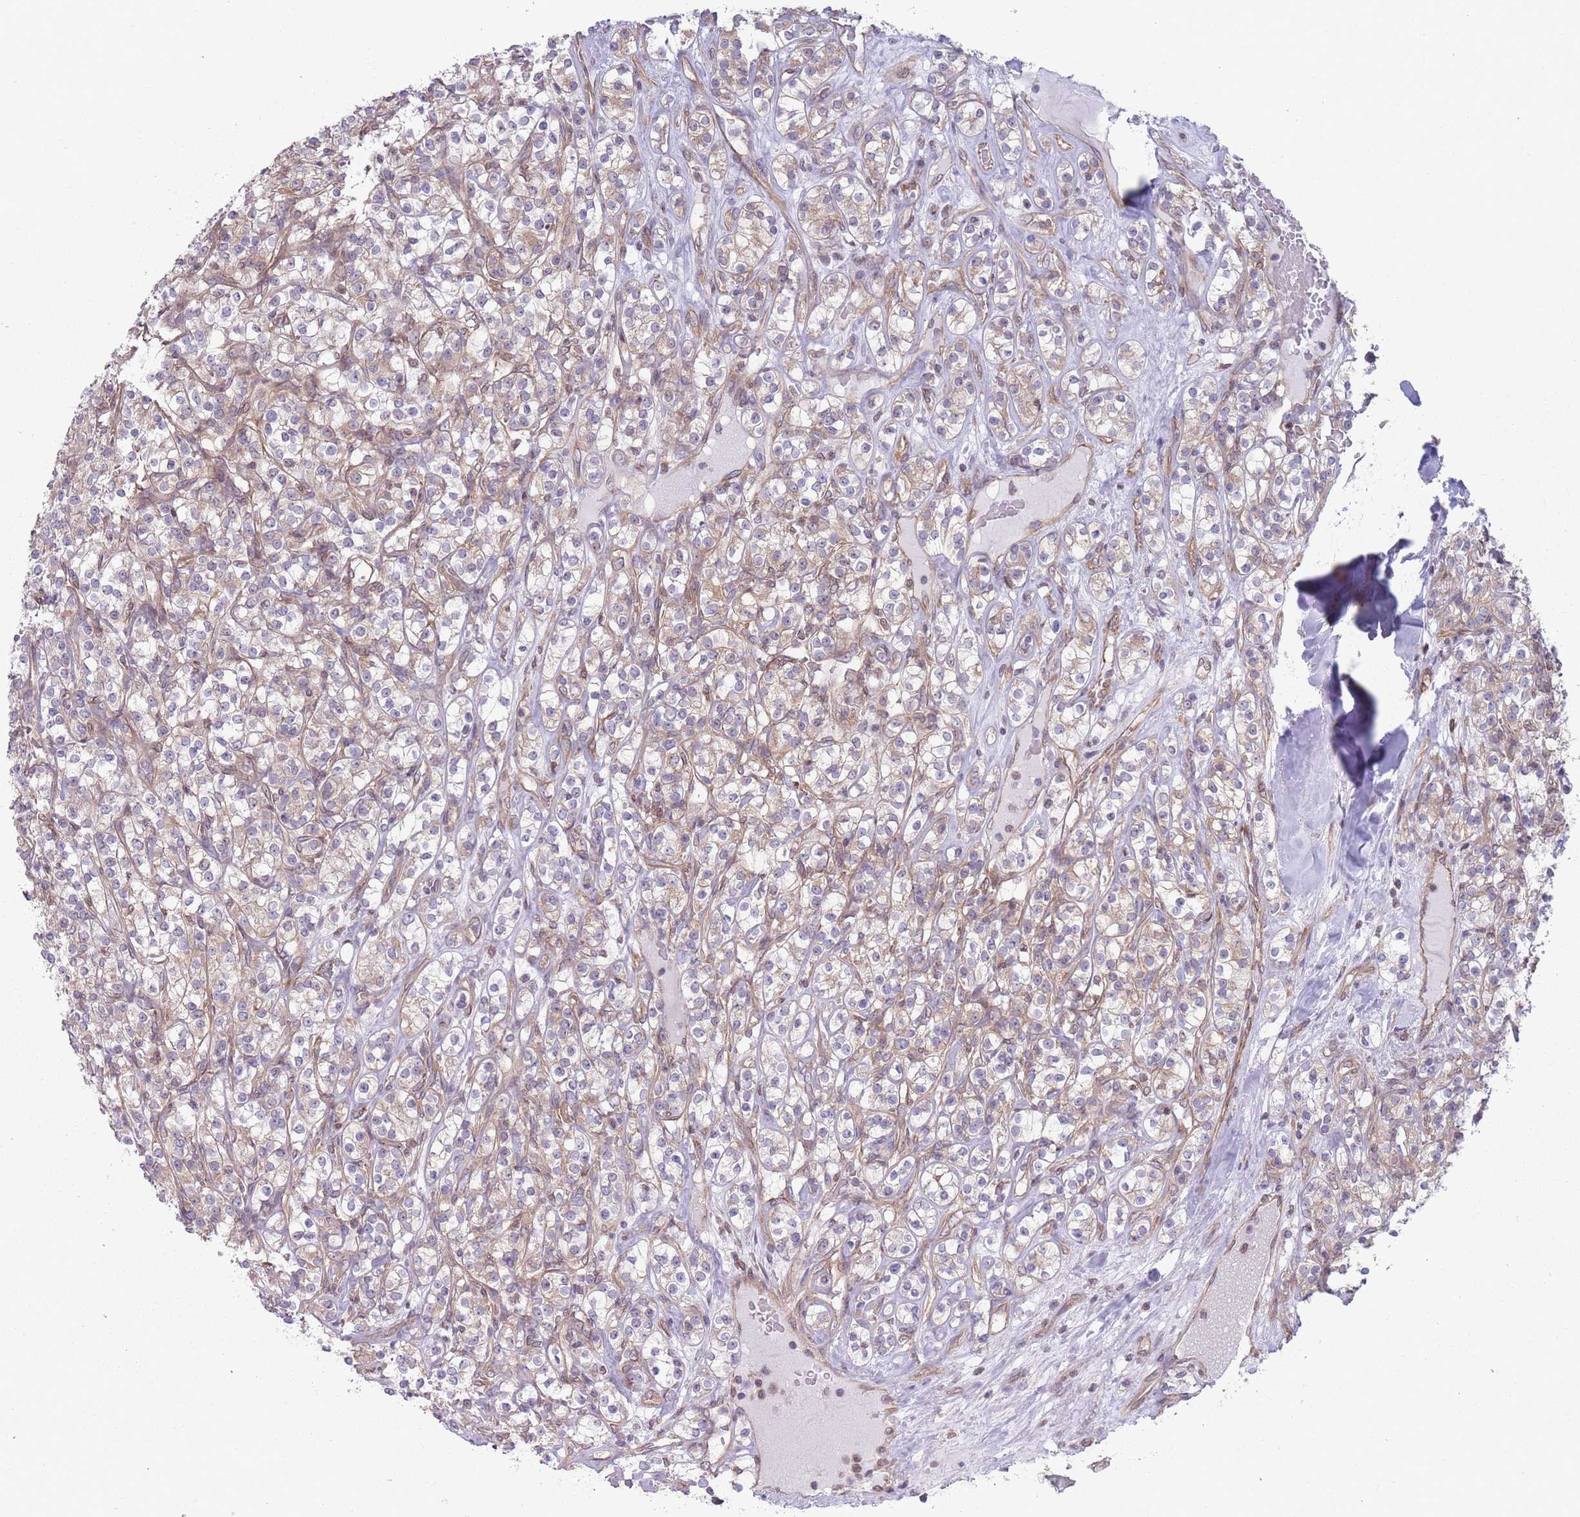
{"staining": {"intensity": "moderate", "quantity": "25%-75%", "location": "cytoplasmic/membranous"}, "tissue": "renal cancer", "cell_type": "Tumor cells", "image_type": "cancer", "snomed": [{"axis": "morphology", "description": "Adenocarcinoma, NOS"}, {"axis": "topography", "description": "Kidney"}], "caption": "Tumor cells demonstrate medium levels of moderate cytoplasmic/membranous positivity in approximately 25%-75% of cells in human adenocarcinoma (renal). The protein is stained brown, and the nuclei are stained in blue (DAB (3,3'-diaminobenzidine) IHC with brightfield microscopy, high magnification).", "gene": "VRK2", "patient": {"sex": "male", "age": 77}}